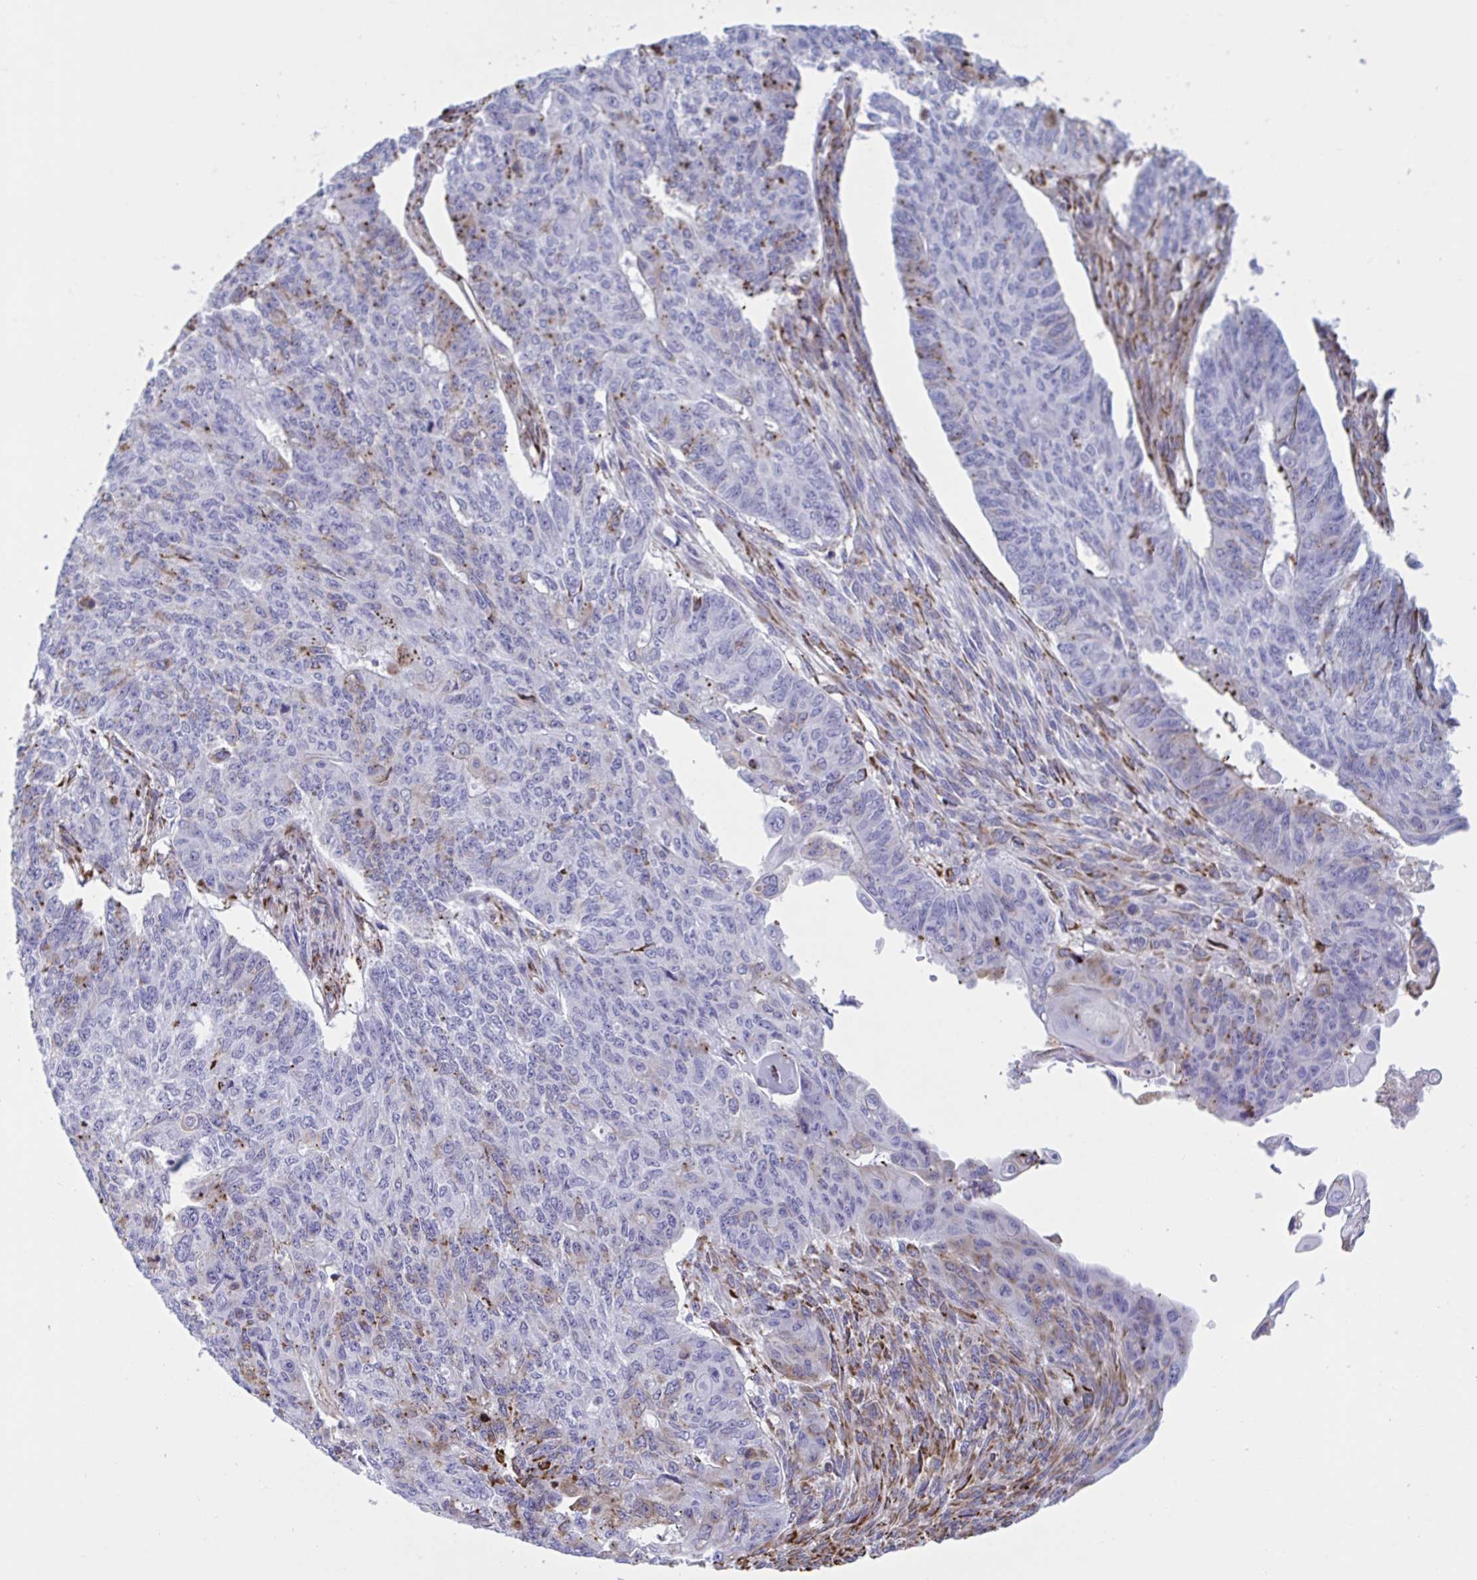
{"staining": {"intensity": "moderate", "quantity": "<25%", "location": "cytoplasmic/membranous"}, "tissue": "endometrial cancer", "cell_type": "Tumor cells", "image_type": "cancer", "snomed": [{"axis": "morphology", "description": "Adenocarcinoma, NOS"}, {"axis": "topography", "description": "Endometrium"}], "caption": "Adenocarcinoma (endometrial) stained with immunohistochemistry (IHC) displays moderate cytoplasmic/membranous expression in about <25% of tumor cells.", "gene": "PEAK3", "patient": {"sex": "female", "age": 32}}